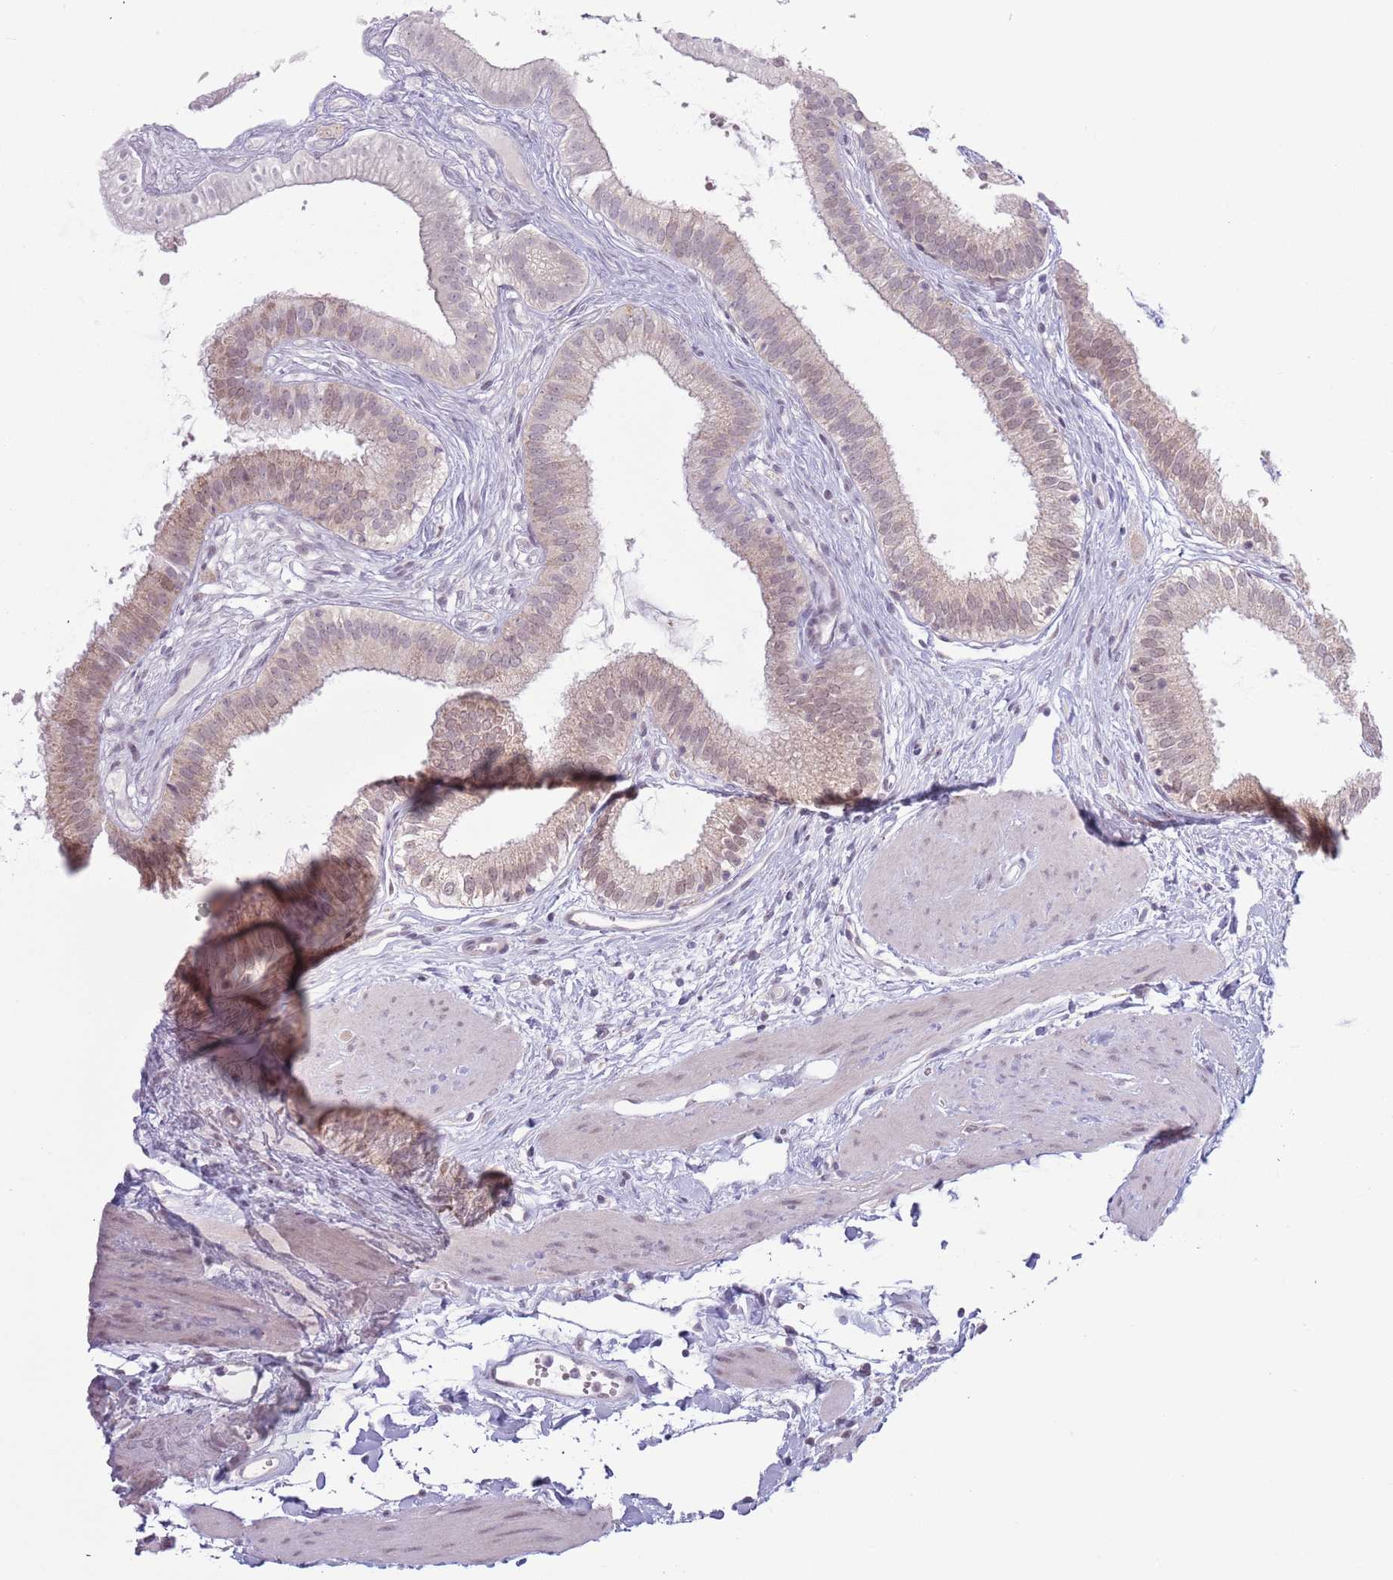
{"staining": {"intensity": "weak", "quantity": "25%-75%", "location": "cytoplasmic/membranous,nuclear"}, "tissue": "gallbladder", "cell_type": "Glandular cells", "image_type": "normal", "snomed": [{"axis": "morphology", "description": "Normal tissue, NOS"}, {"axis": "topography", "description": "Gallbladder"}], "caption": "This photomicrograph demonstrates unremarkable gallbladder stained with immunohistochemistry (IHC) to label a protein in brown. The cytoplasmic/membranous,nuclear of glandular cells show weak positivity for the protein. Nuclei are counter-stained blue.", "gene": "MRPL34", "patient": {"sex": "female", "age": 54}}